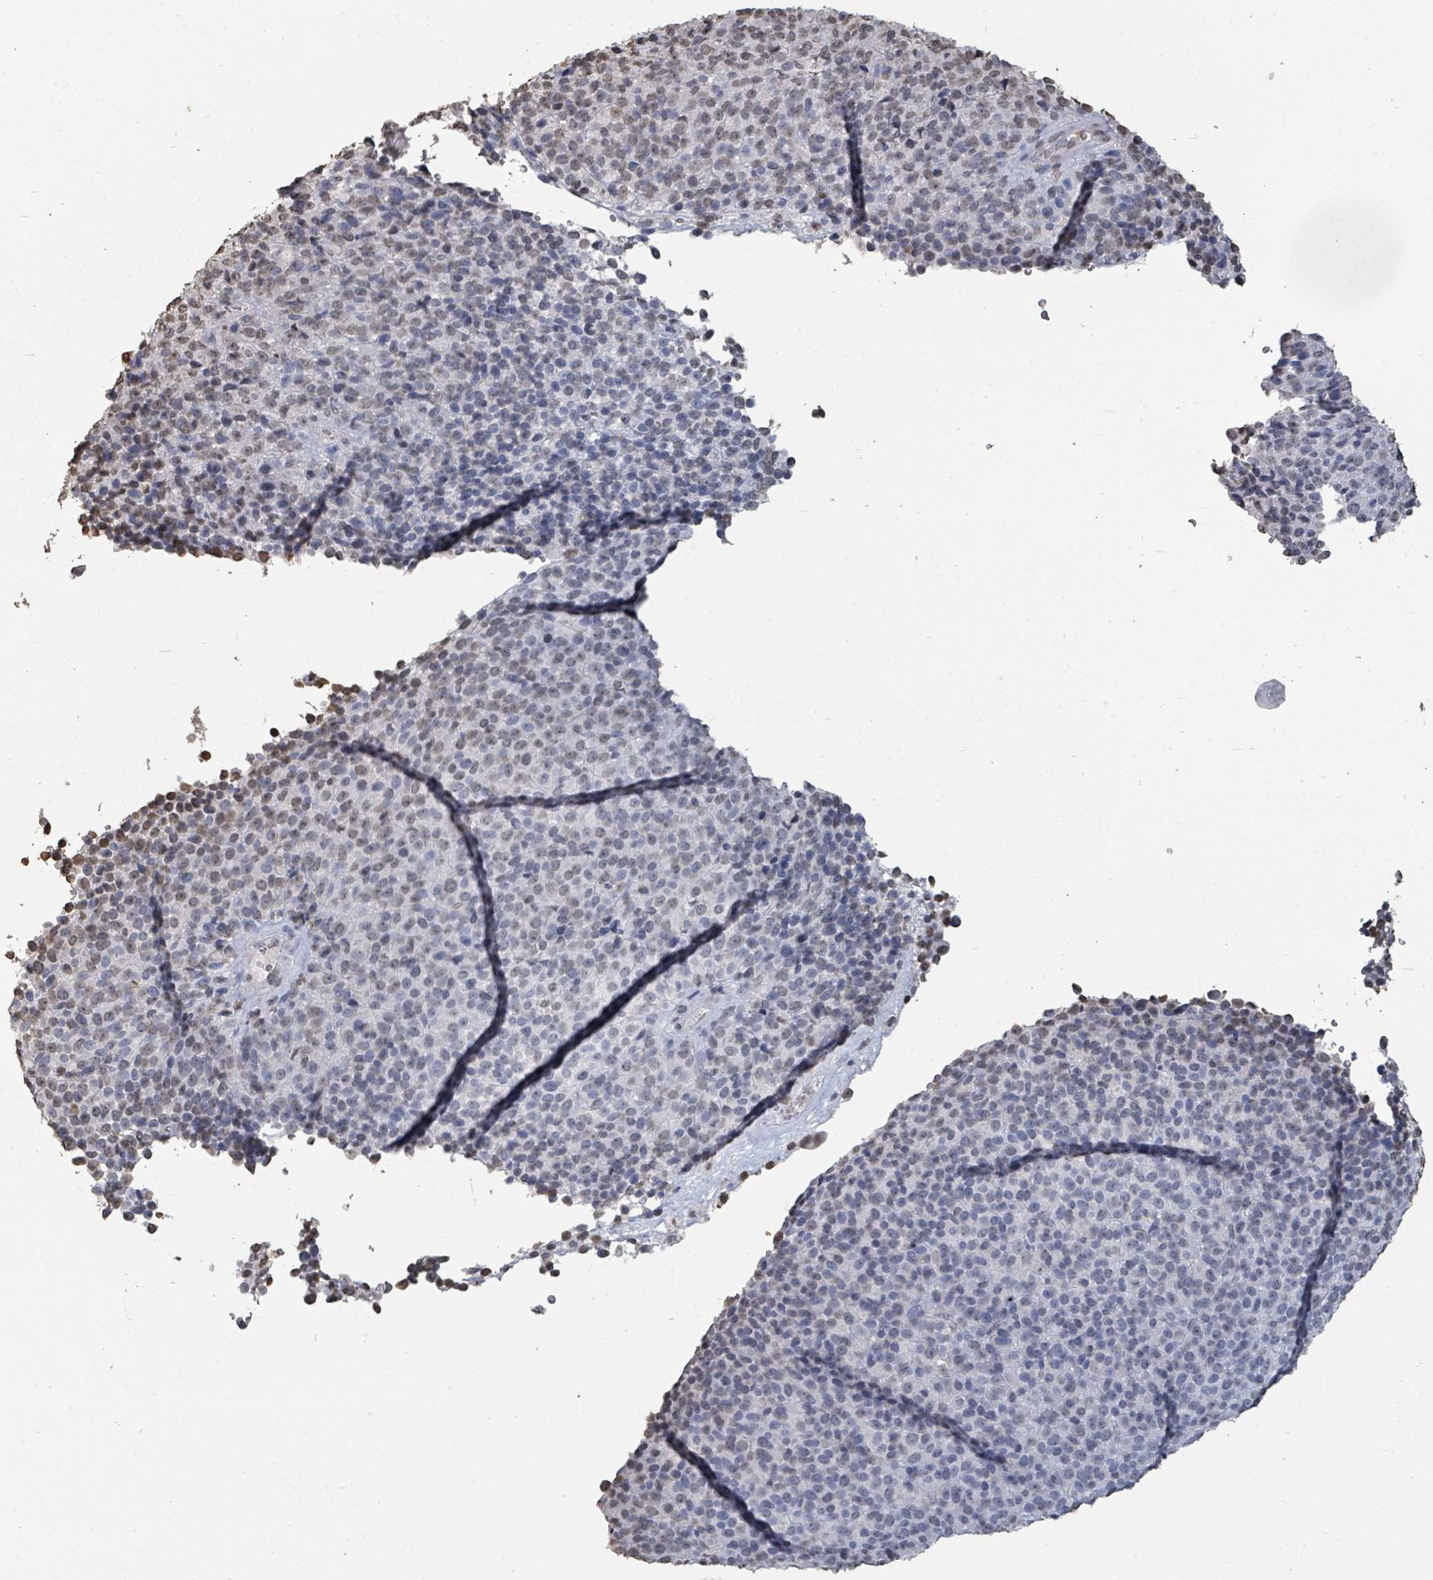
{"staining": {"intensity": "negative", "quantity": "none", "location": "none"}, "tissue": "melanoma", "cell_type": "Tumor cells", "image_type": "cancer", "snomed": [{"axis": "morphology", "description": "Malignant melanoma, Metastatic site"}, {"axis": "topography", "description": "Brain"}], "caption": "Malignant melanoma (metastatic site) stained for a protein using immunohistochemistry demonstrates no positivity tumor cells.", "gene": "MRPS12", "patient": {"sex": "female", "age": 56}}